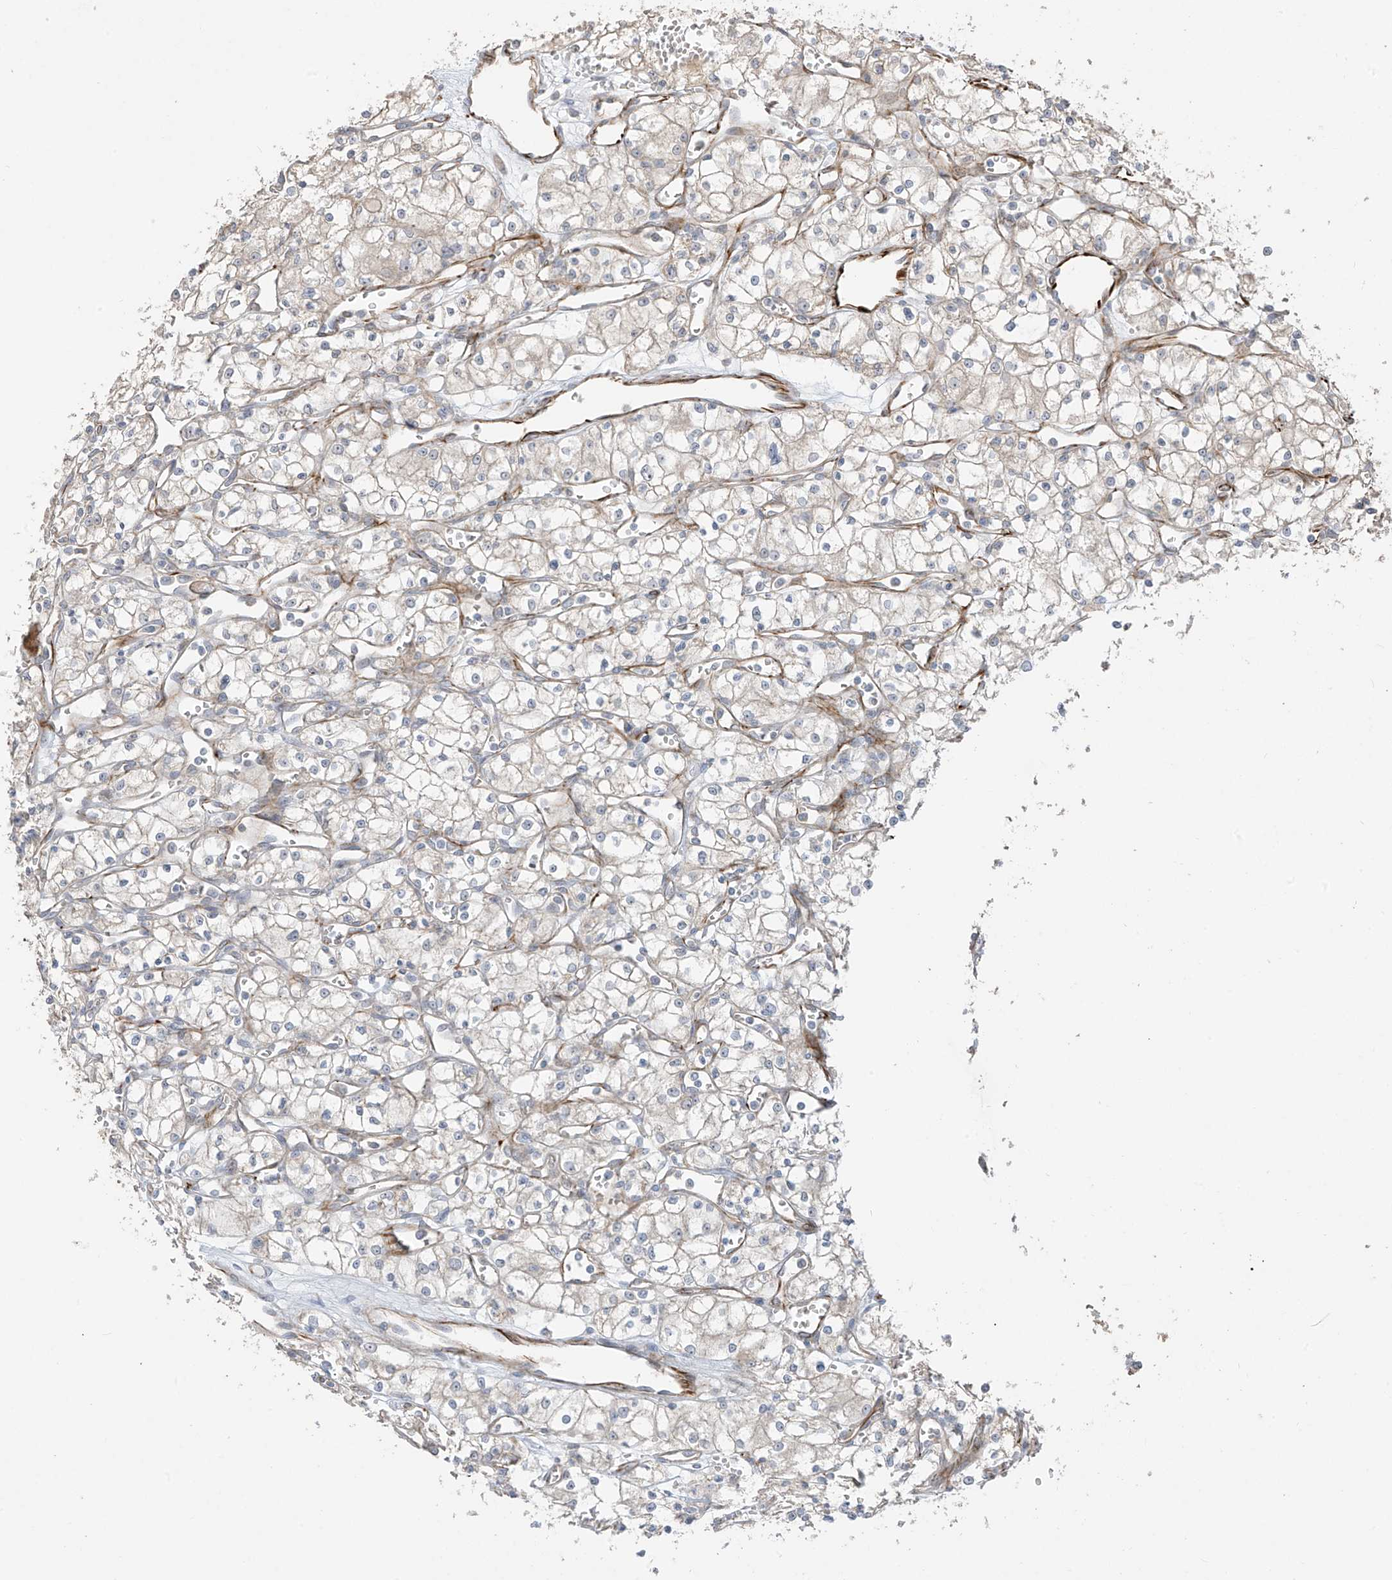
{"staining": {"intensity": "weak", "quantity": "<25%", "location": "cytoplasmic/membranous"}, "tissue": "renal cancer", "cell_type": "Tumor cells", "image_type": "cancer", "snomed": [{"axis": "morphology", "description": "Adenocarcinoma, NOS"}, {"axis": "topography", "description": "Kidney"}], "caption": "IHC histopathology image of human adenocarcinoma (renal) stained for a protein (brown), which exhibits no positivity in tumor cells.", "gene": "DCDC2", "patient": {"sex": "male", "age": 59}}